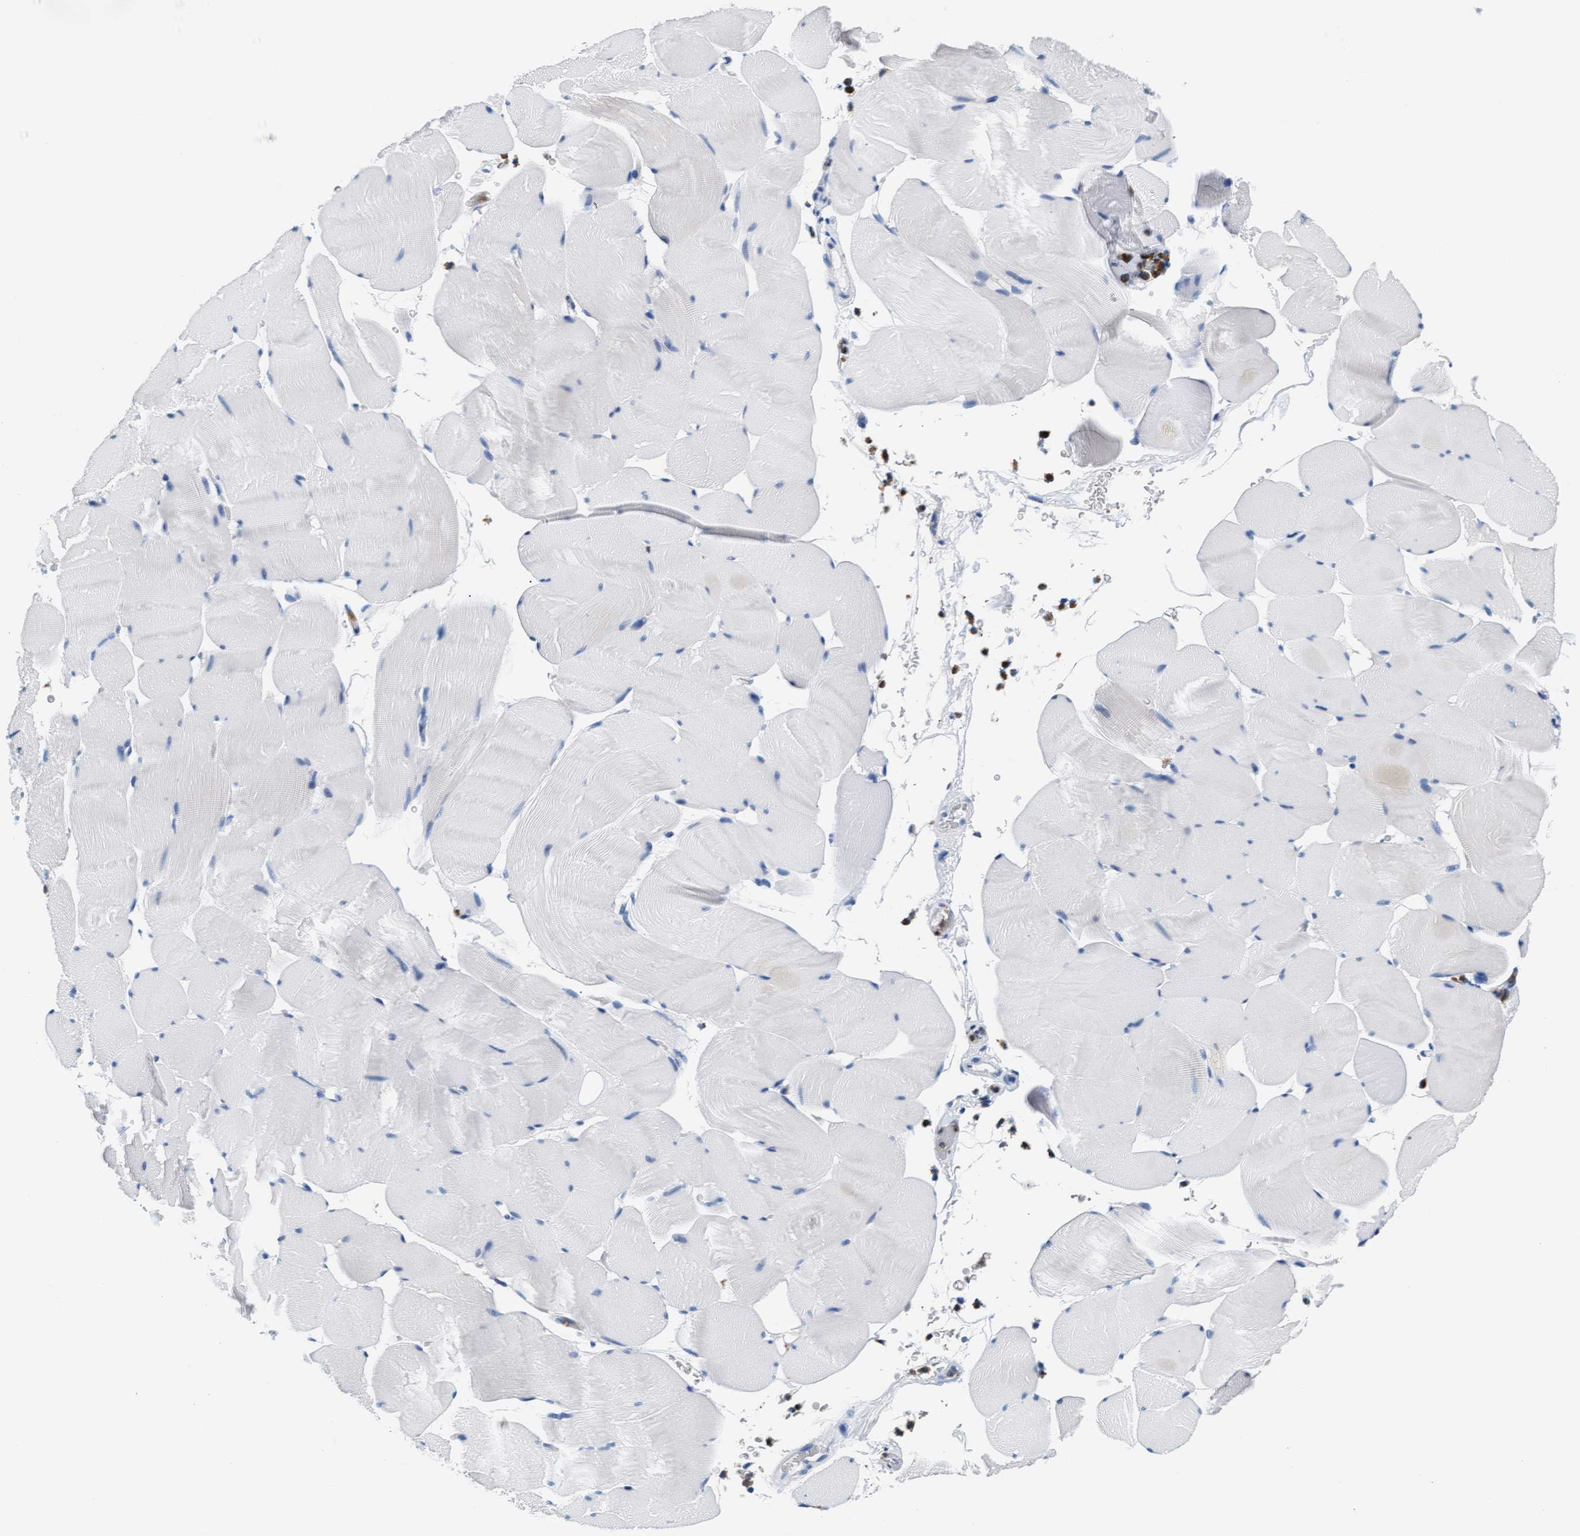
{"staining": {"intensity": "negative", "quantity": "none", "location": "none"}, "tissue": "skeletal muscle", "cell_type": "Myocytes", "image_type": "normal", "snomed": [{"axis": "morphology", "description": "Normal tissue, NOS"}, {"axis": "topography", "description": "Skeletal muscle"}], "caption": "Skeletal muscle was stained to show a protein in brown. There is no significant positivity in myocytes. (Brightfield microscopy of DAB immunohistochemistry (IHC) at high magnification).", "gene": "MMP8", "patient": {"sex": "male", "age": 62}}